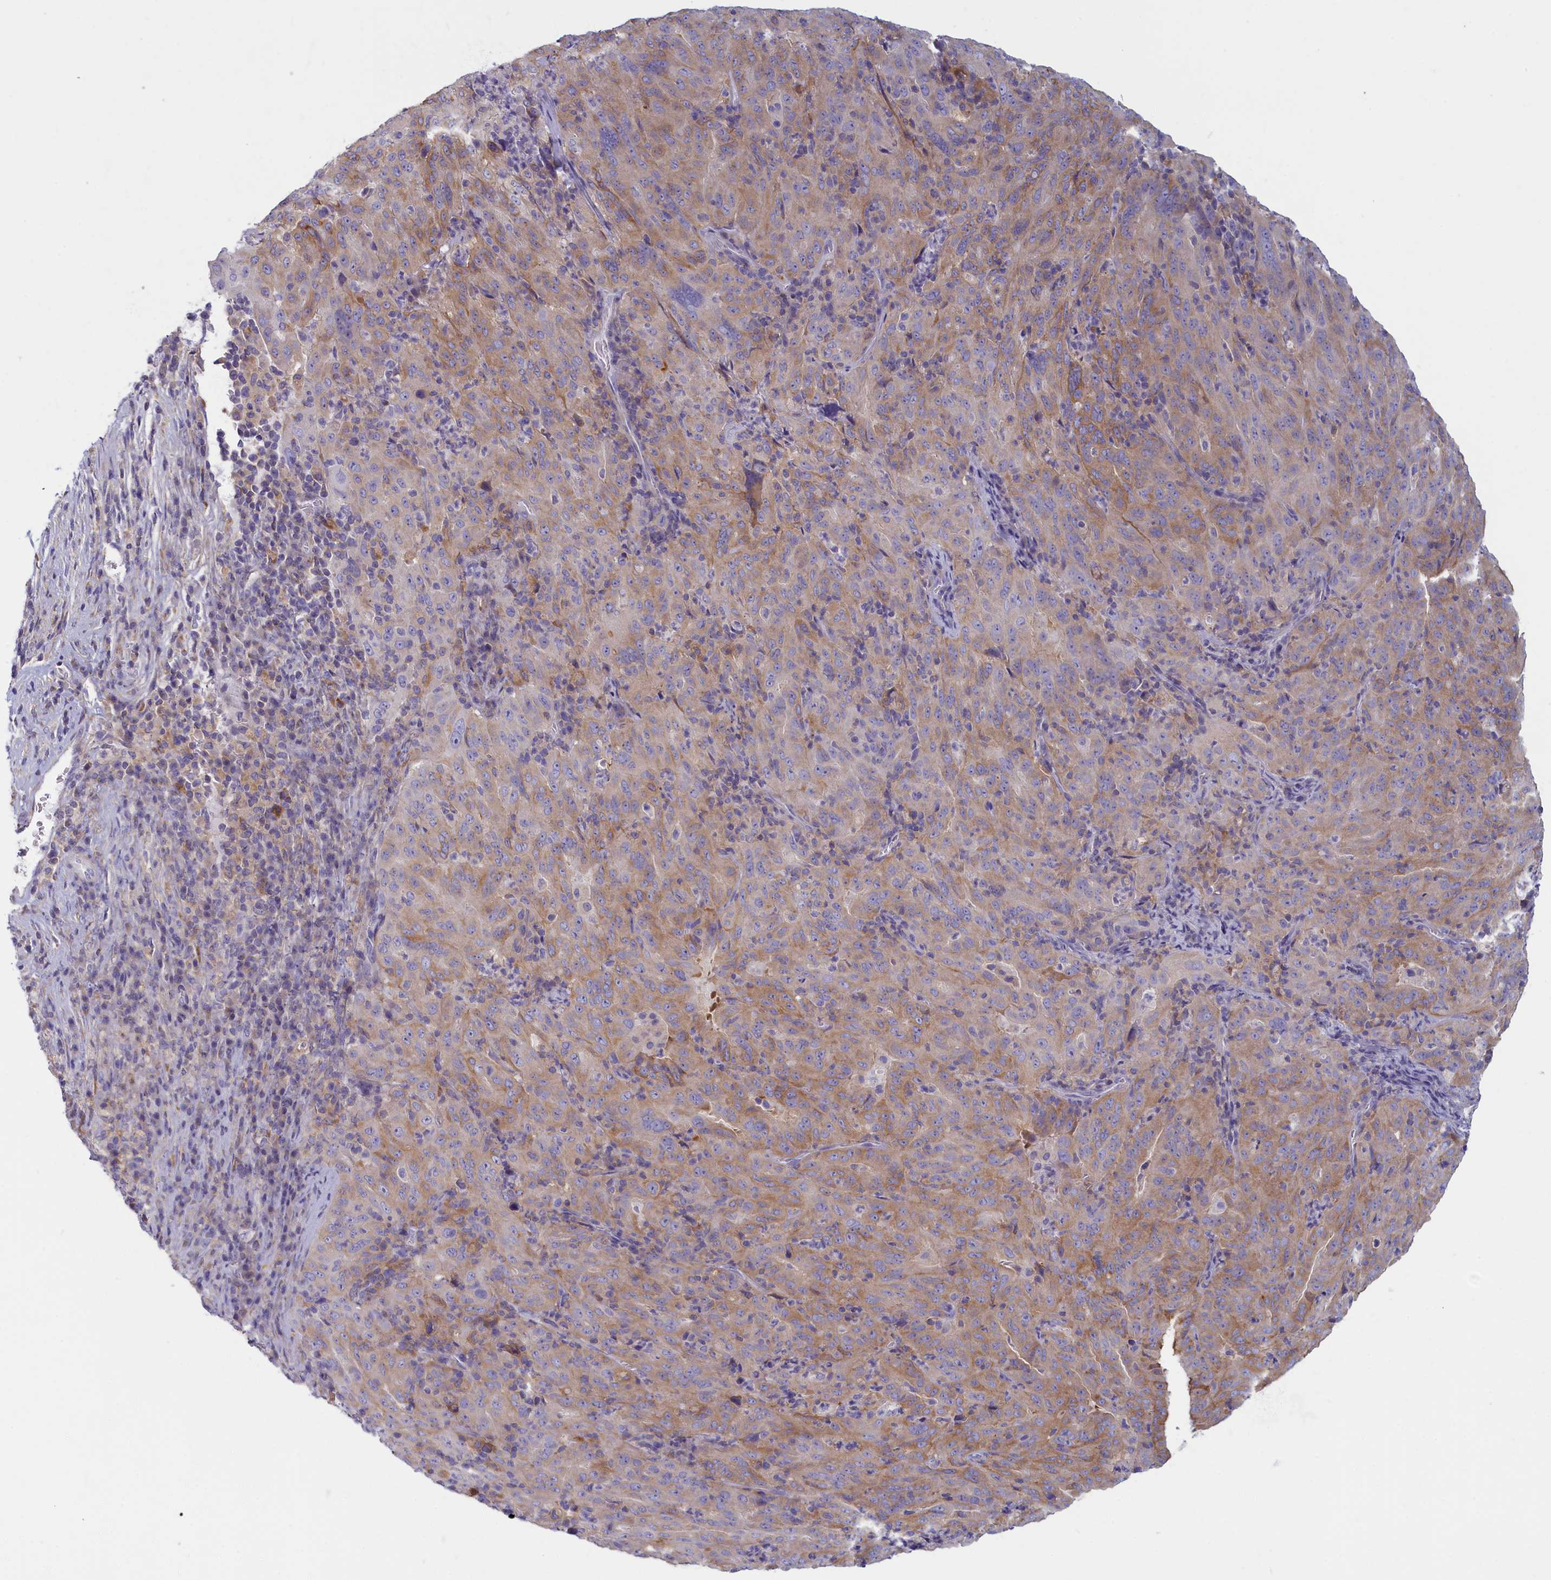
{"staining": {"intensity": "moderate", "quantity": ">75%", "location": "cytoplasmic/membranous"}, "tissue": "pancreatic cancer", "cell_type": "Tumor cells", "image_type": "cancer", "snomed": [{"axis": "morphology", "description": "Adenocarcinoma, NOS"}, {"axis": "topography", "description": "Pancreas"}], "caption": "Pancreatic cancer stained for a protein (brown) exhibits moderate cytoplasmic/membranous positive expression in about >75% of tumor cells.", "gene": "NOL10", "patient": {"sex": "male", "age": 63}}